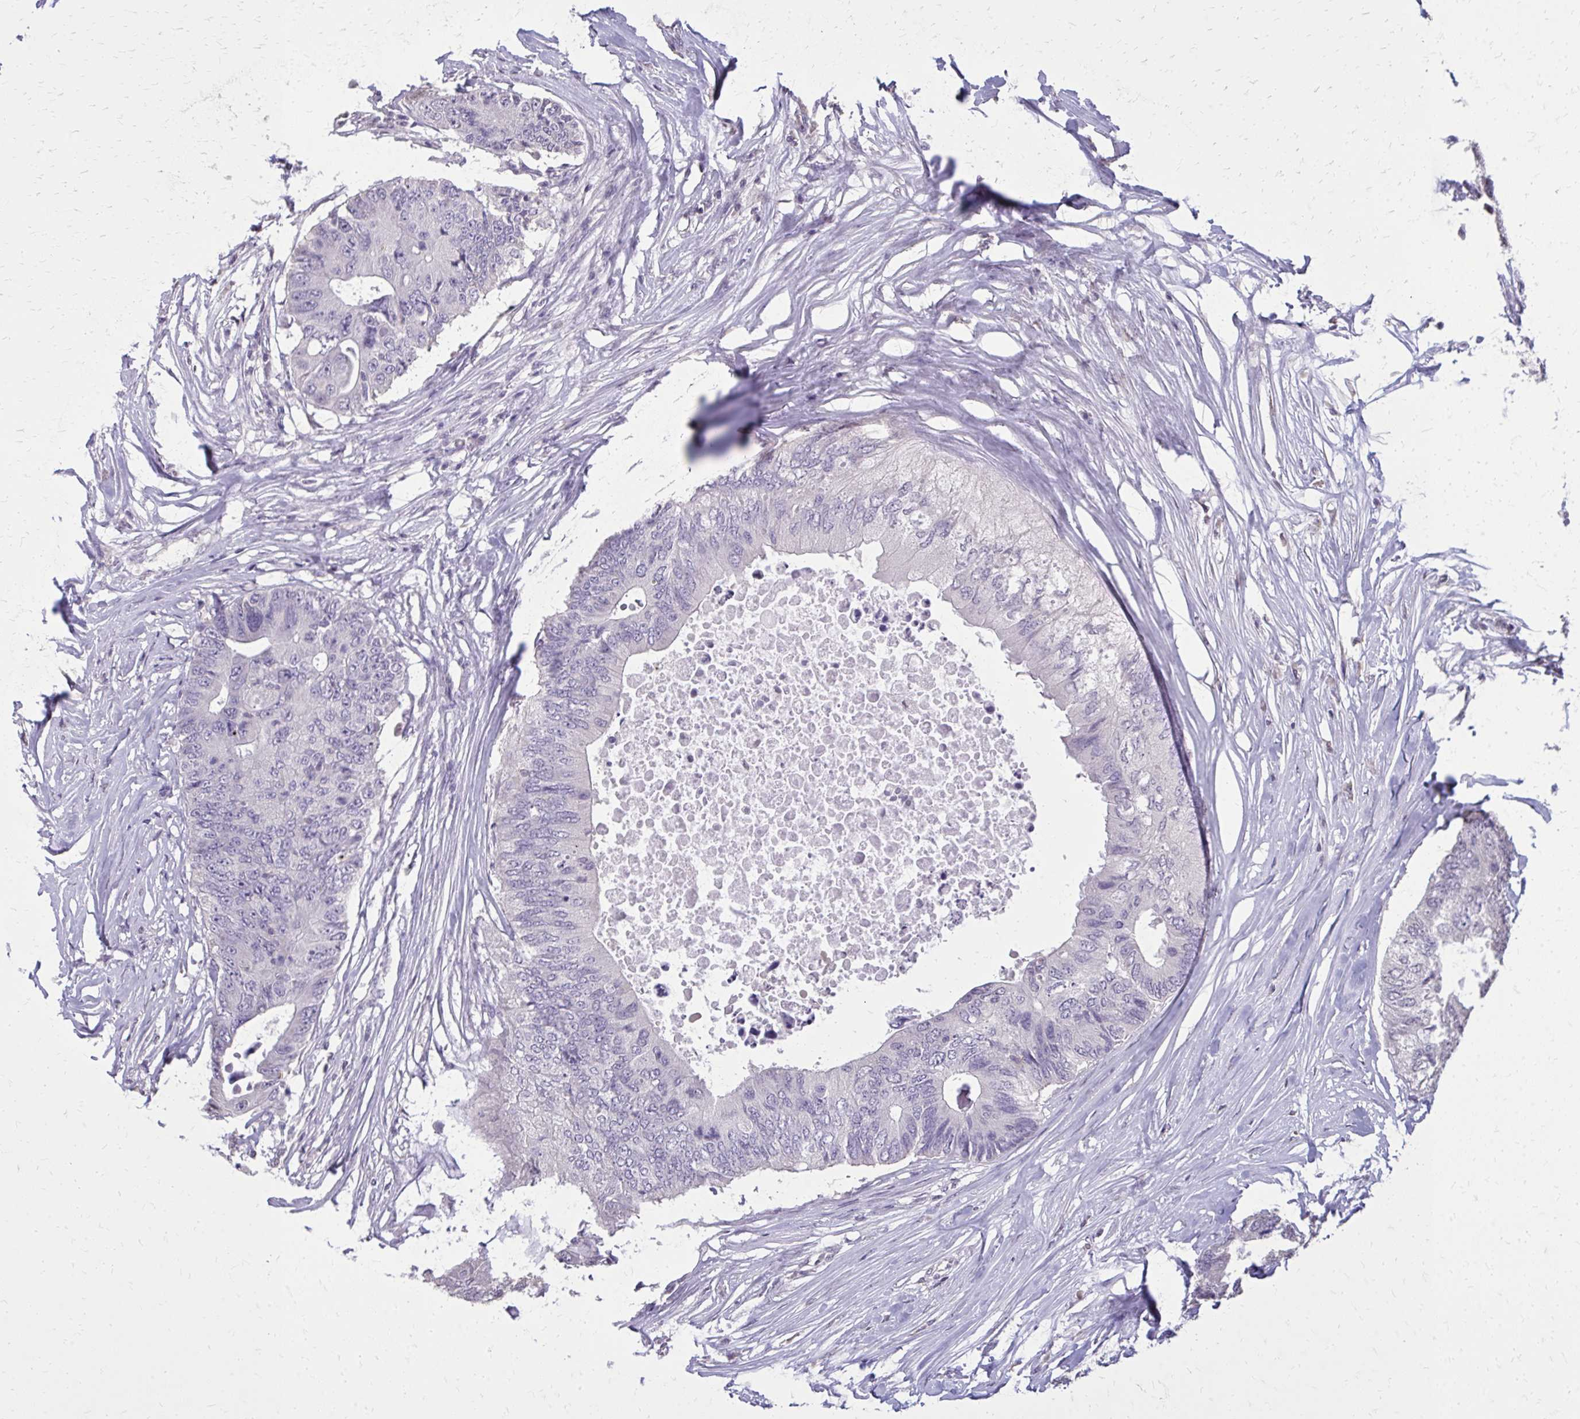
{"staining": {"intensity": "negative", "quantity": "none", "location": "none"}, "tissue": "colorectal cancer", "cell_type": "Tumor cells", "image_type": "cancer", "snomed": [{"axis": "morphology", "description": "Adenocarcinoma, NOS"}, {"axis": "topography", "description": "Colon"}], "caption": "Tumor cells show no significant positivity in colorectal cancer.", "gene": "AKAP5", "patient": {"sex": "male", "age": 71}}